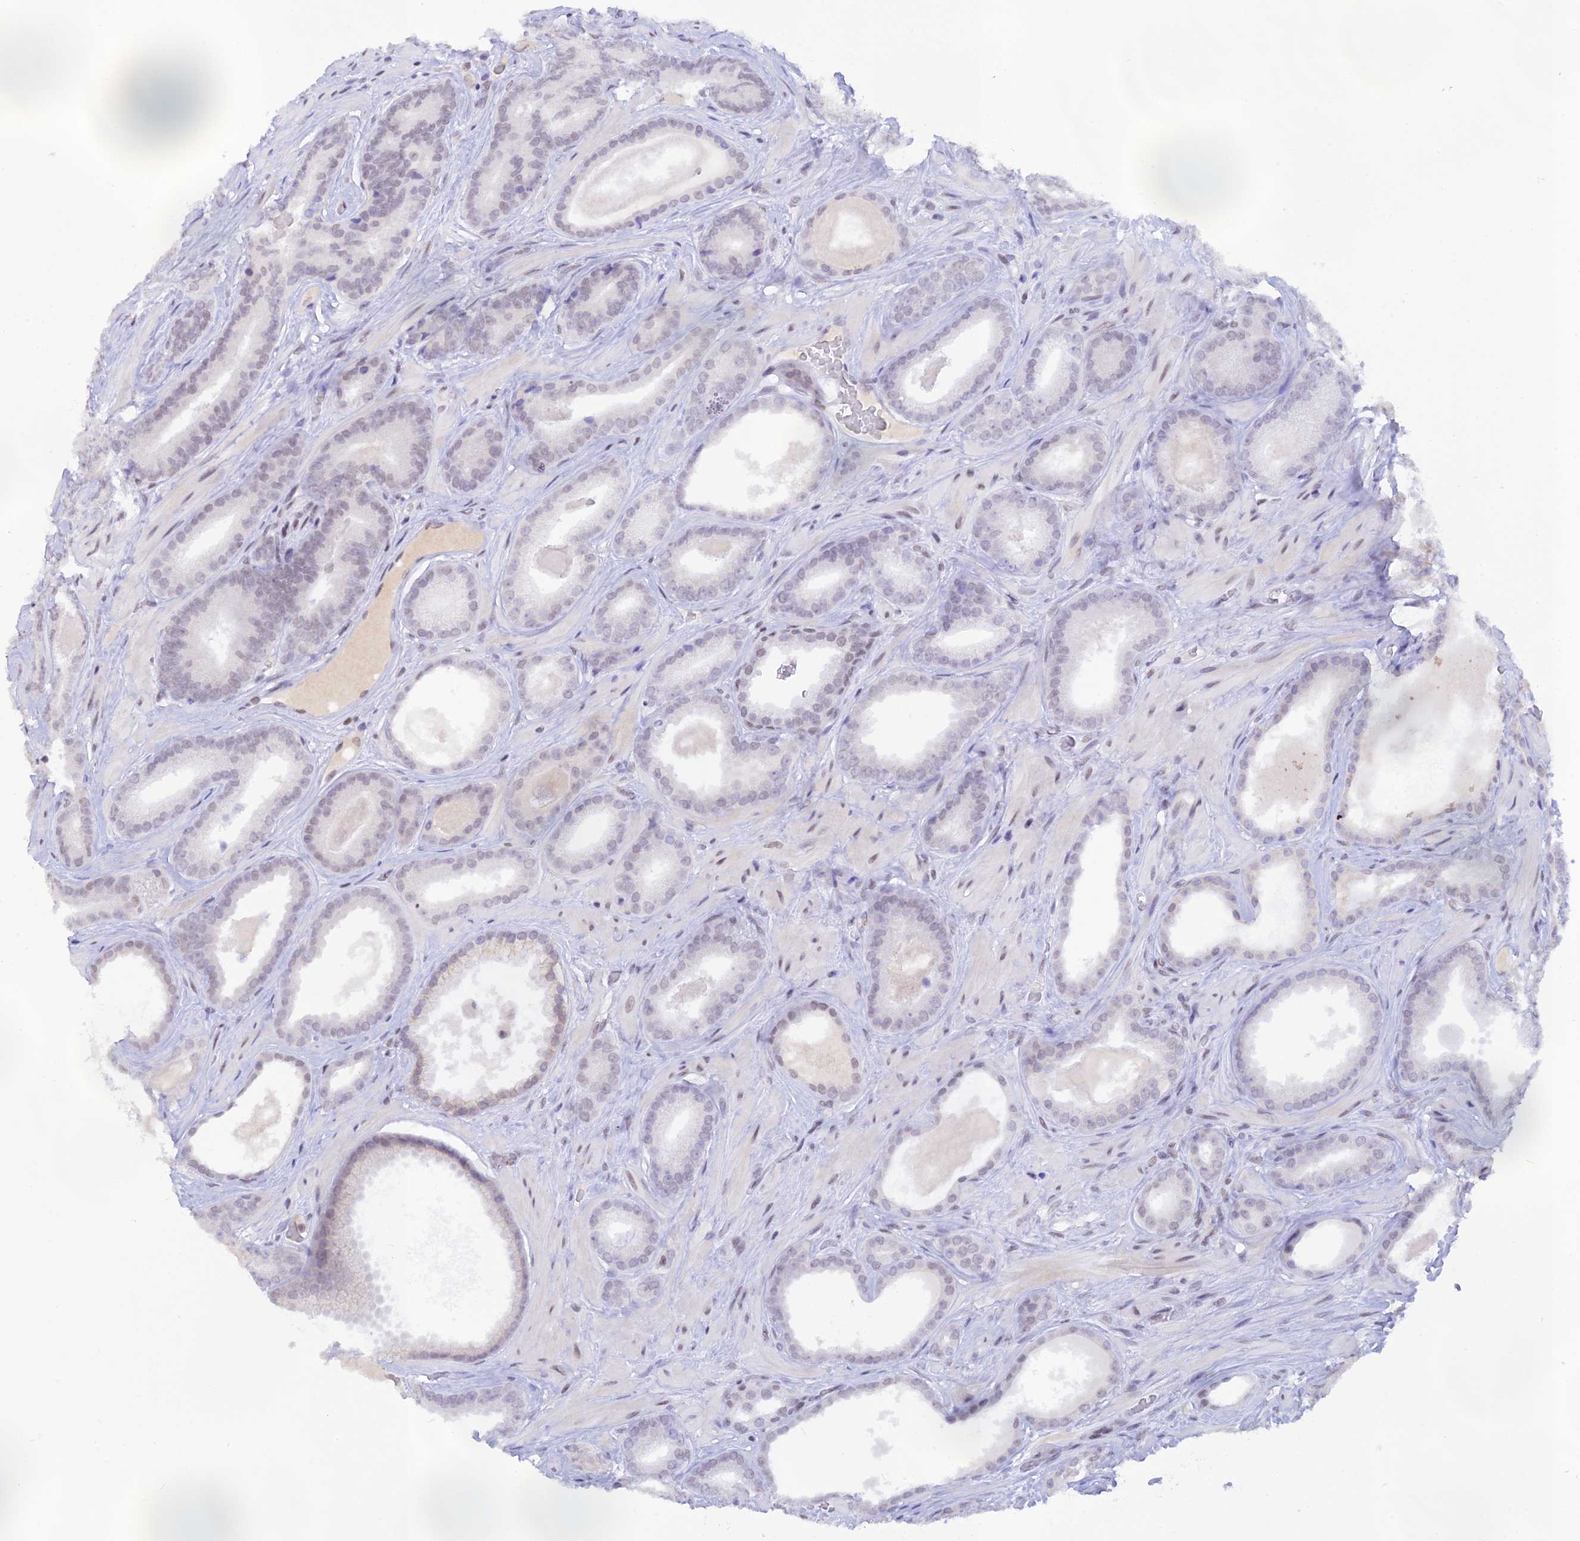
{"staining": {"intensity": "weak", "quantity": "<25%", "location": "cytoplasmic/membranous"}, "tissue": "prostate cancer", "cell_type": "Tumor cells", "image_type": "cancer", "snomed": [{"axis": "morphology", "description": "Adenocarcinoma, Low grade"}, {"axis": "topography", "description": "Prostate"}], "caption": "Tumor cells show no significant positivity in prostate cancer (low-grade adenocarcinoma). The staining is performed using DAB brown chromogen with nuclei counter-stained in using hematoxylin.", "gene": "THAP11", "patient": {"sex": "male", "age": 57}}